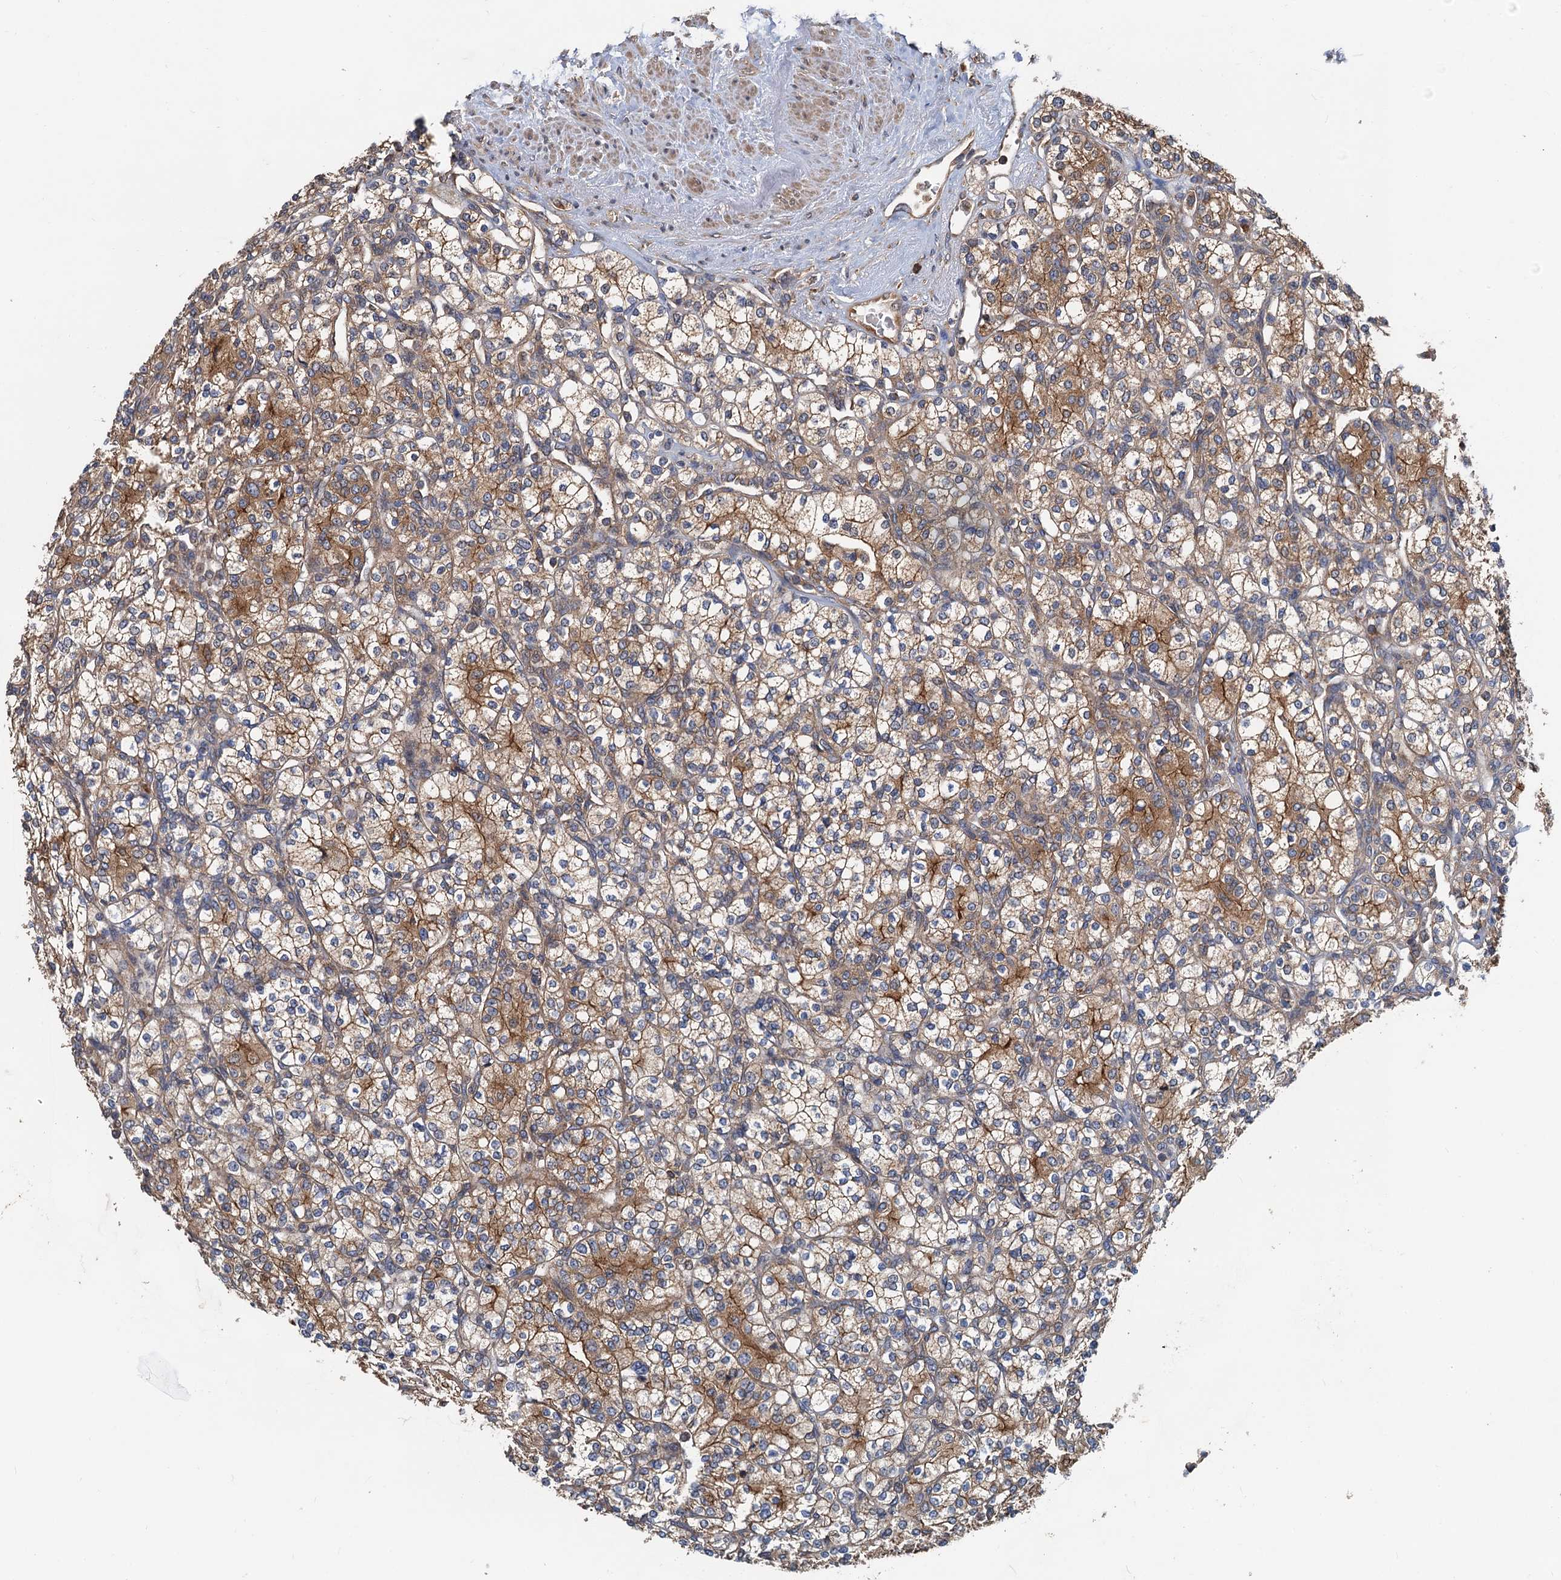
{"staining": {"intensity": "moderate", "quantity": "25%-75%", "location": "cytoplasmic/membranous"}, "tissue": "renal cancer", "cell_type": "Tumor cells", "image_type": "cancer", "snomed": [{"axis": "morphology", "description": "Adenocarcinoma, NOS"}, {"axis": "topography", "description": "Kidney"}], "caption": "An immunohistochemistry micrograph of neoplastic tissue is shown. Protein staining in brown highlights moderate cytoplasmic/membranous positivity in adenocarcinoma (renal) within tumor cells.", "gene": "COG3", "patient": {"sex": "male", "age": 77}}